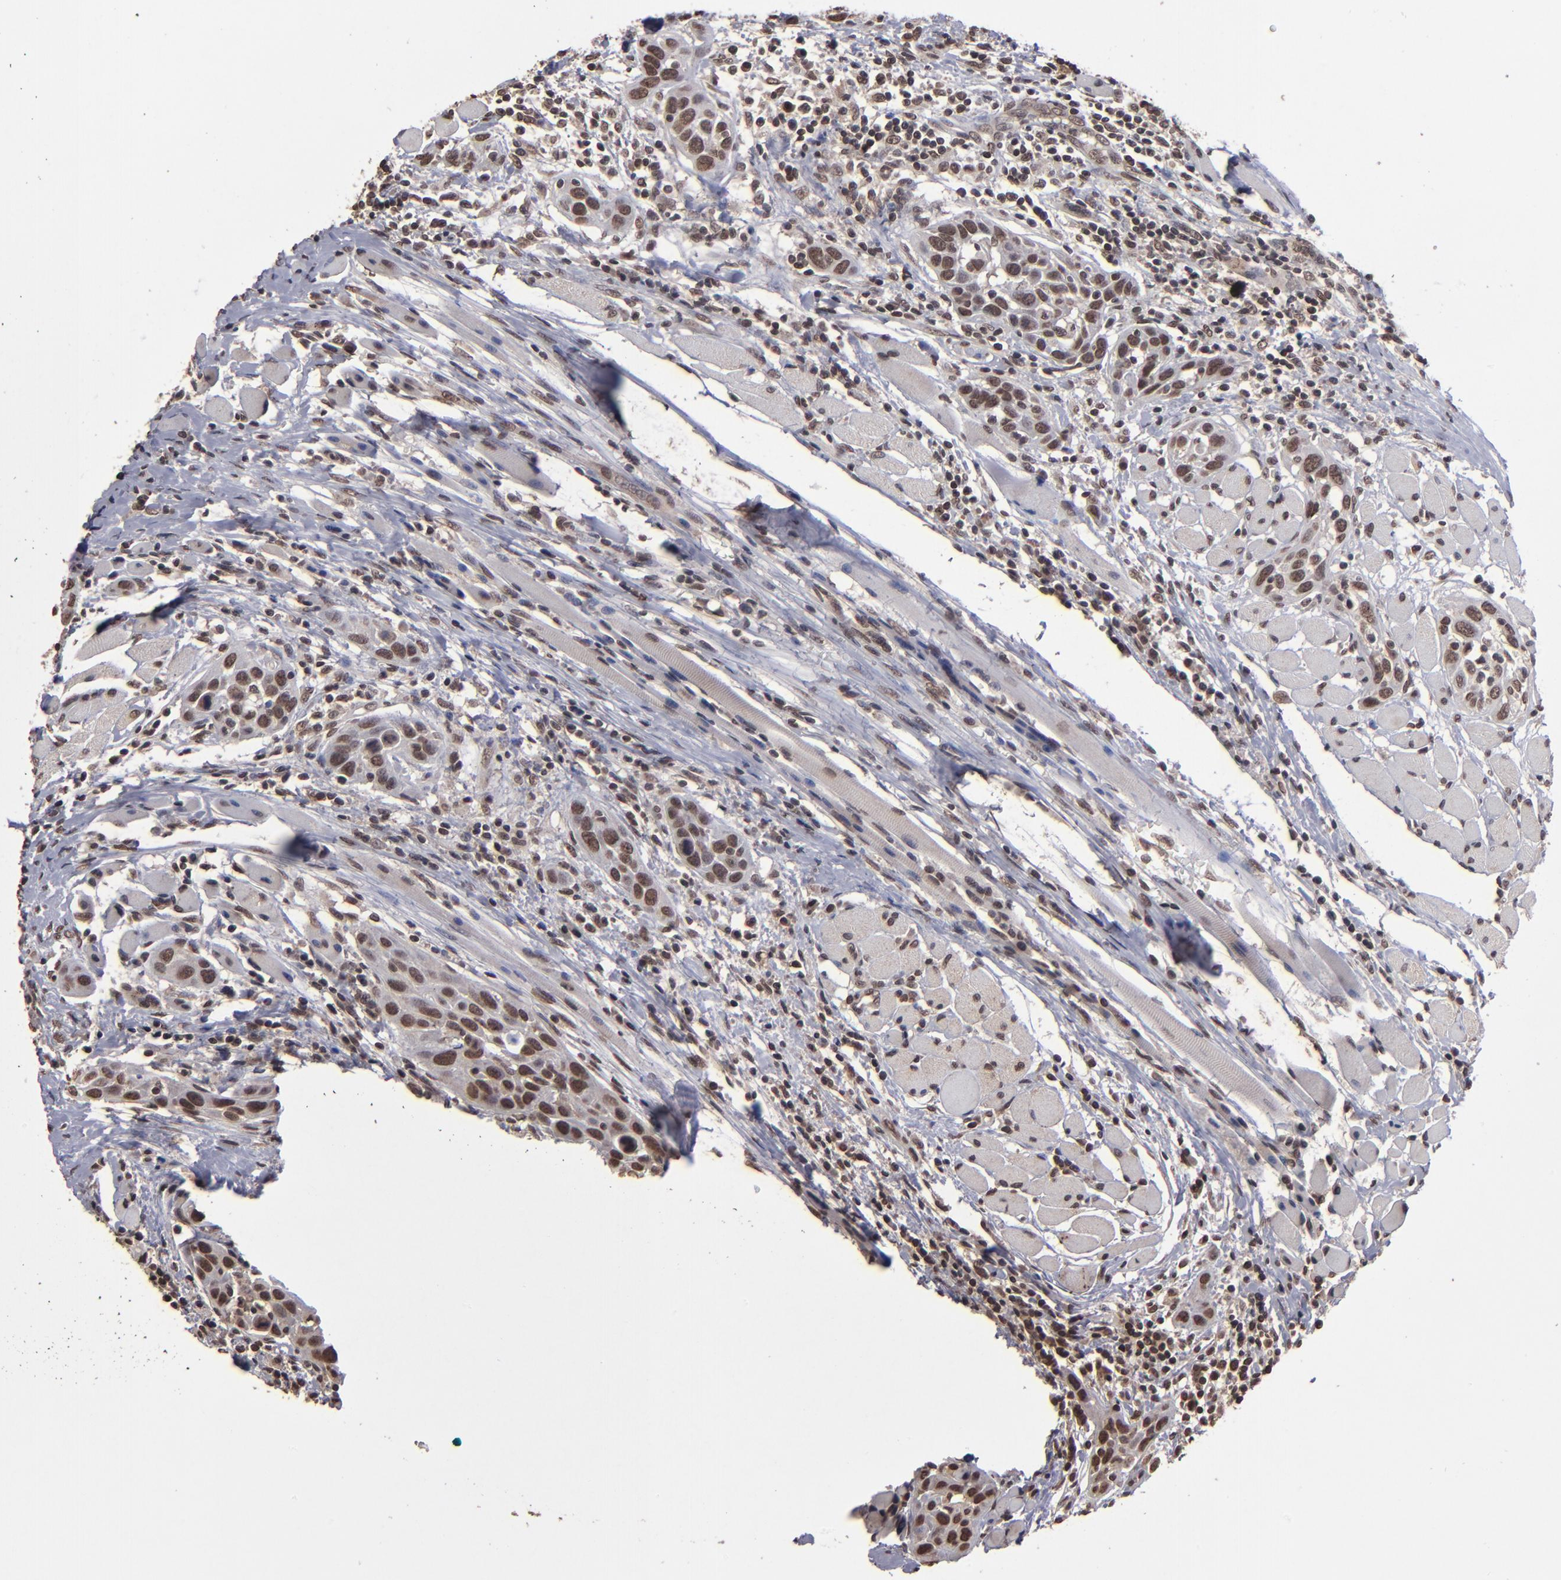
{"staining": {"intensity": "moderate", "quantity": ">75%", "location": "nuclear"}, "tissue": "head and neck cancer", "cell_type": "Tumor cells", "image_type": "cancer", "snomed": [{"axis": "morphology", "description": "Squamous cell carcinoma, NOS"}, {"axis": "topography", "description": "Oral tissue"}, {"axis": "topography", "description": "Head-Neck"}], "caption": "Immunohistochemistry (IHC) (DAB) staining of human head and neck cancer reveals moderate nuclear protein expression in approximately >75% of tumor cells. The protein of interest is stained brown, and the nuclei are stained in blue (DAB IHC with brightfield microscopy, high magnification).", "gene": "AKT1", "patient": {"sex": "female", "age": 50}}